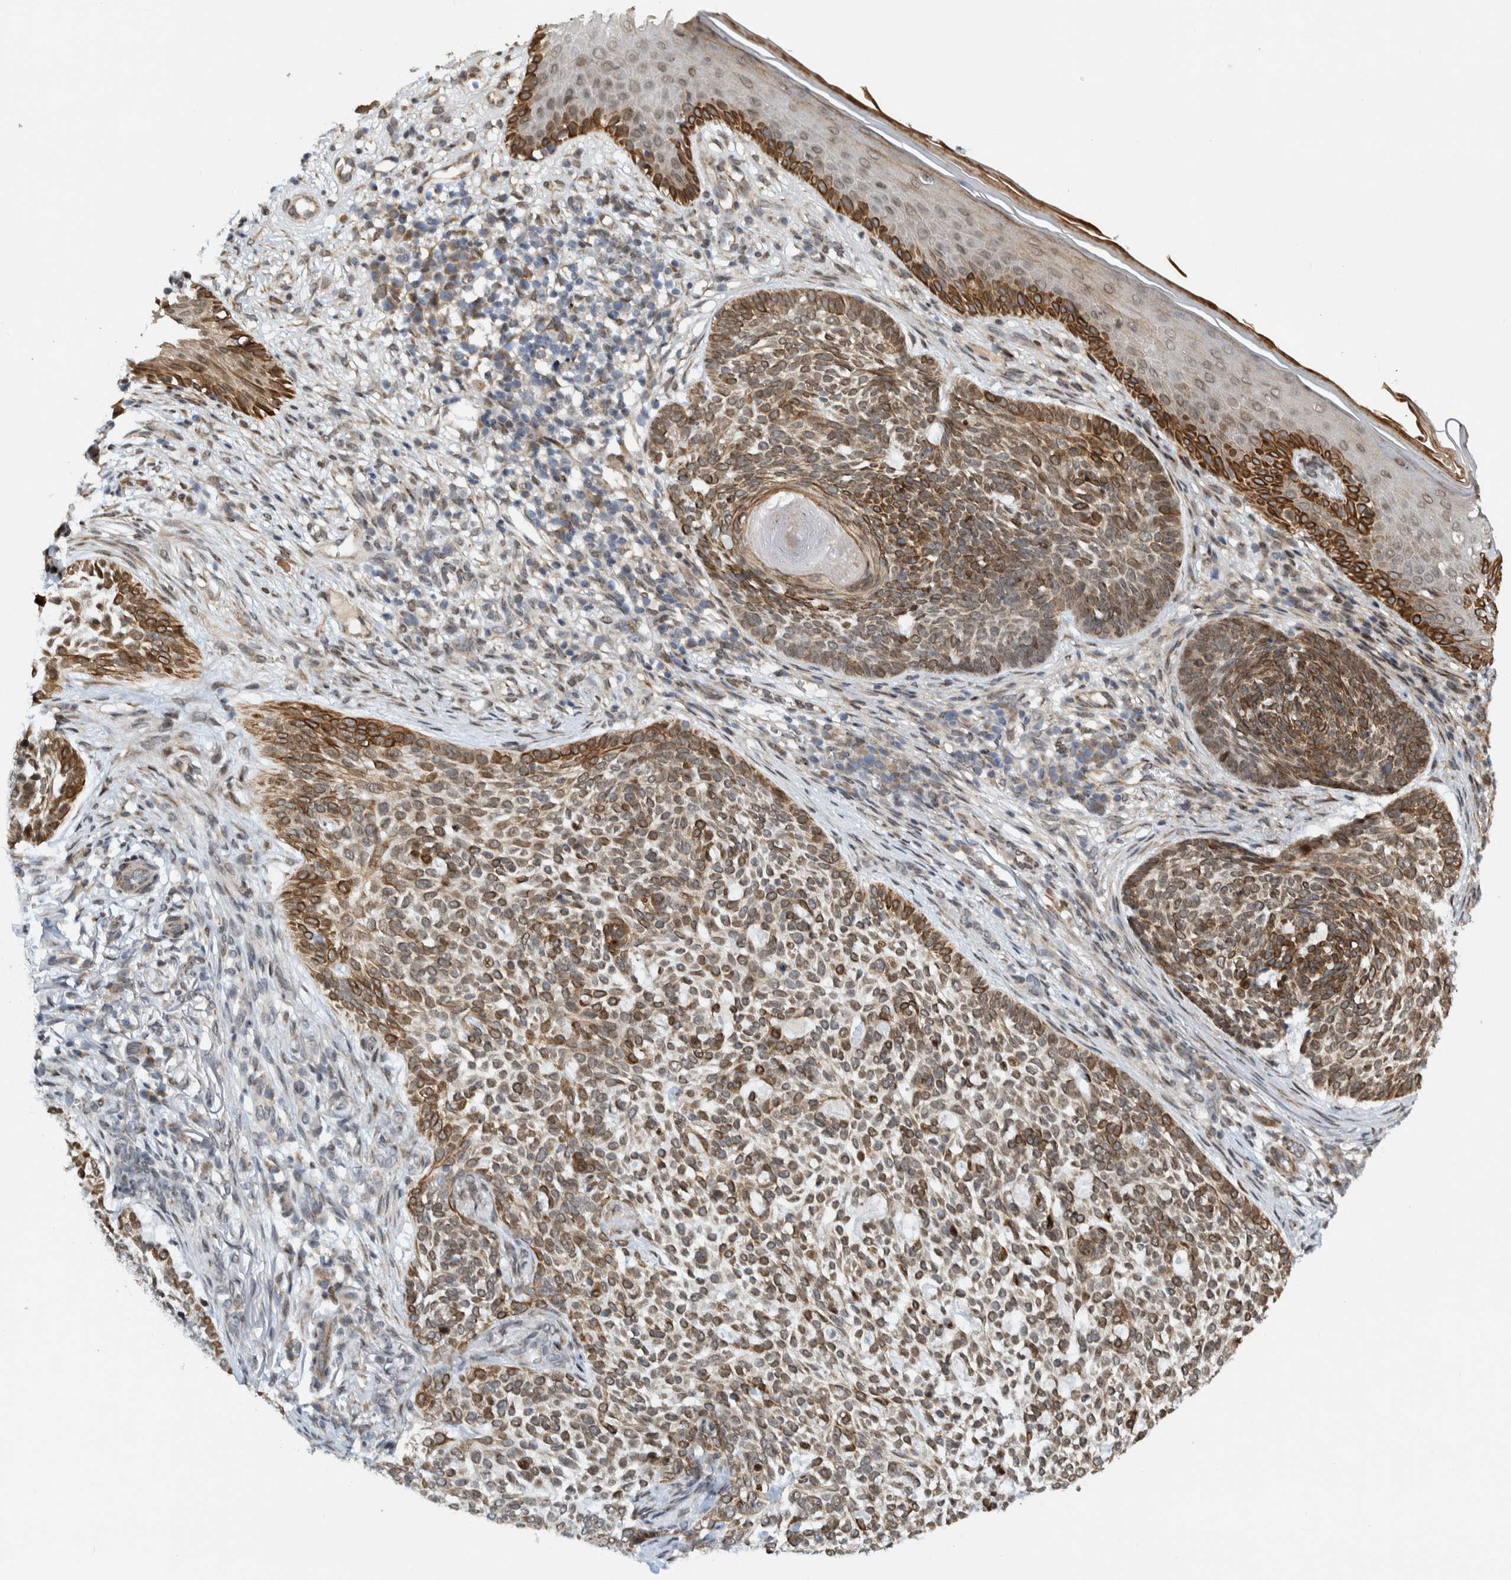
{"staining": {"intensity": "moderate", "quantity": "25%-75%", "location": "cytoplasmic/membranous"}, "tissue": "skin cancer", "cell_type": "Tumor cells", "image_type": "cancer", "snomed": [{"axis": "morphology", "description": "Basal cell carcinoma"}, {"axis": "topography", "description": "Skin"}], "caption": "Immunohistochemistry micrograph of neoplastic tissue: human skin cancer stained using IHC shows medium levels of moderate protein expression localized specifically in the cytoplasmic/membranous of tumor cells, appearing as a cytoplasmic/membranous brown color.", "gene": "CCDC57", "patient": {"sex": "female", "age": 64}}